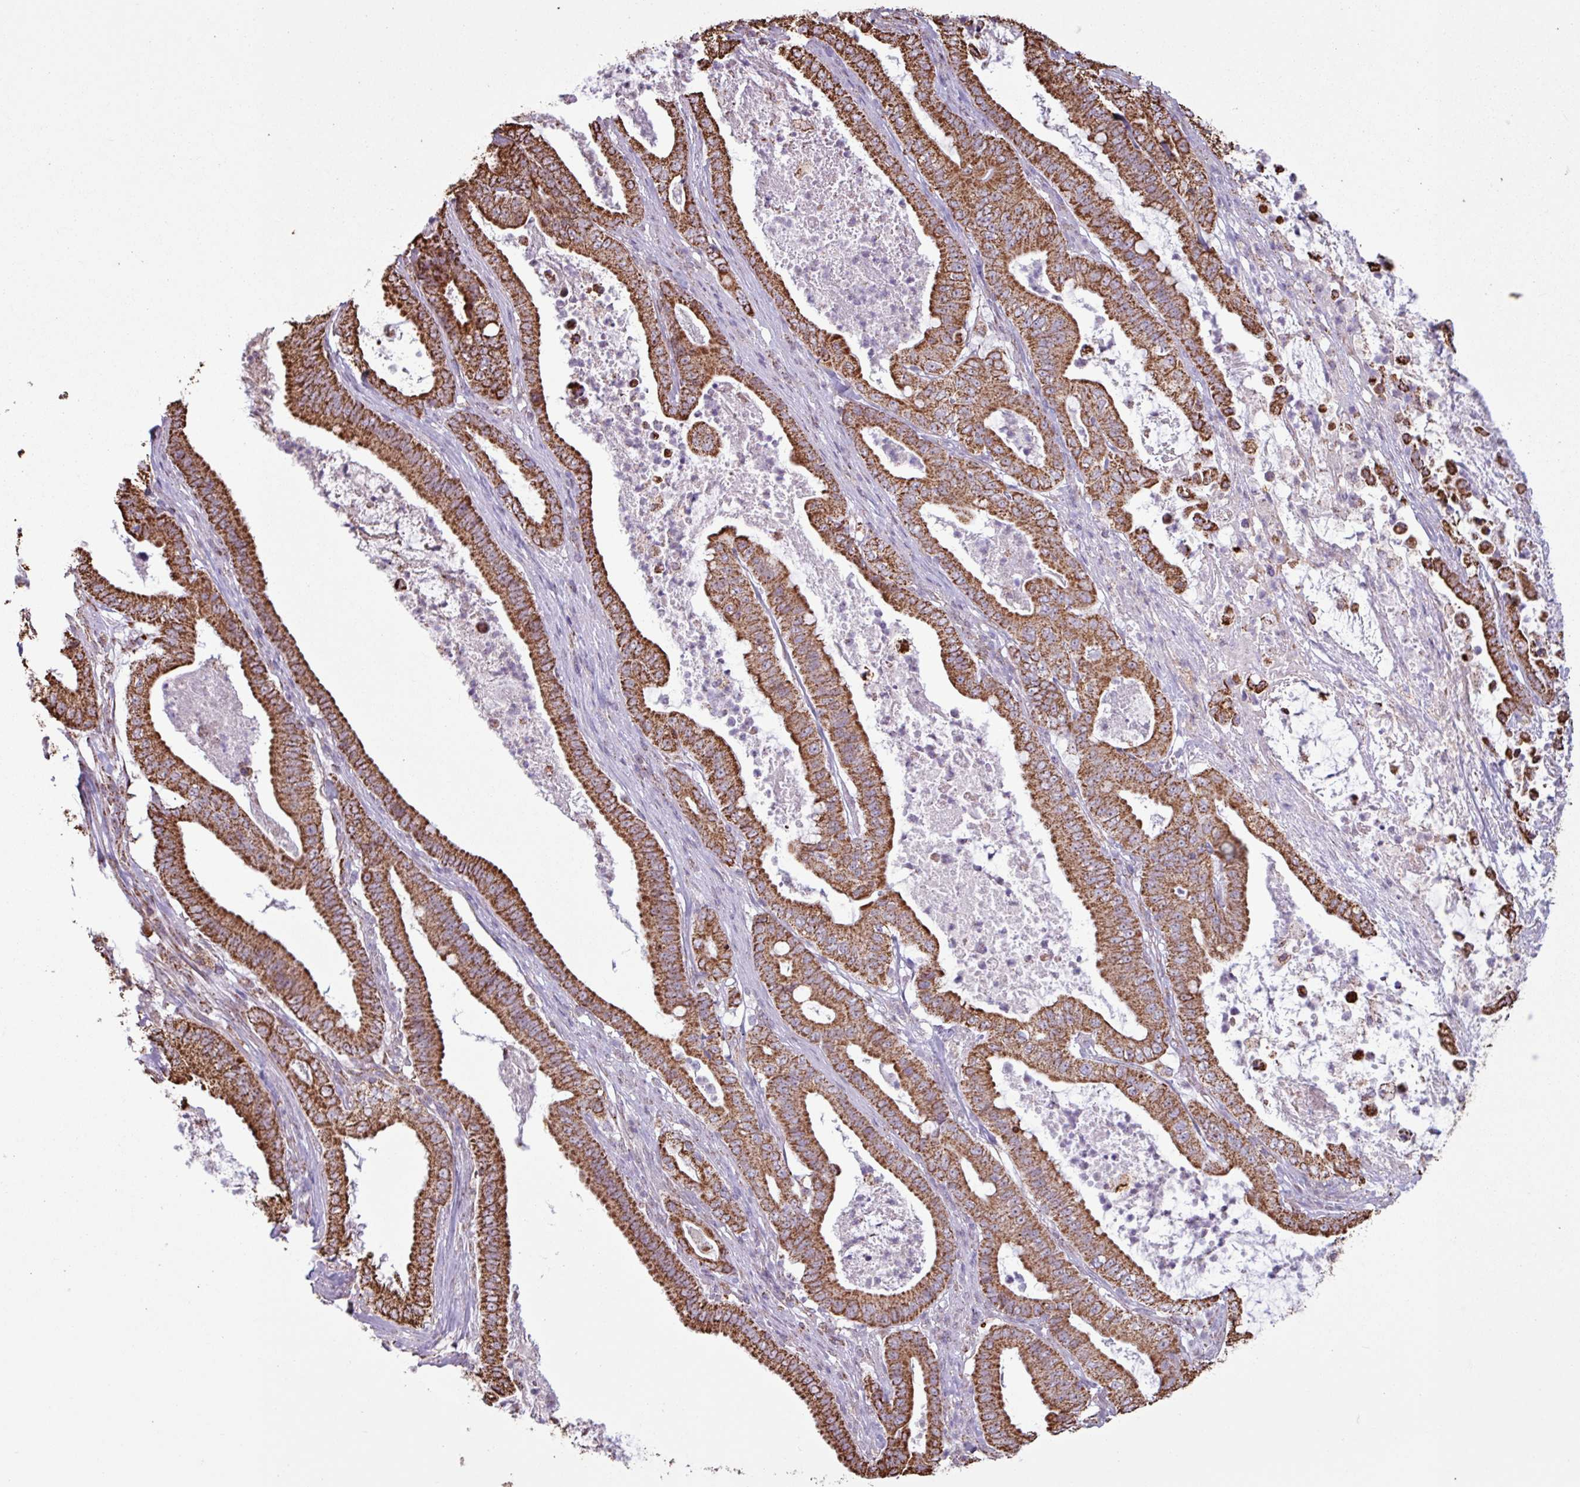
{"staining": {"intensity": "strong", "quantity": ">75%", "location": "cytoplasmic/membranous"}, "tissue": "pancreatic cancer", "cell_type": "Tumor cells", "image_type": "cancer", "snomed": [{"axis": "morphology", "description": "Adenocarcinoma, NOS"}, {"axis": "topography", "description": "Pancreas"}], "caption": "A high-resolution histopathology image shows immunohistochemistry (IHC) staining of pancreatic adenocarcinoma, which displays strong cytoplasmic/membranous expression in approximately >75% of tumor cells.", "gene": "ALG8", "patient": {"sex": "male", "age": 71}}